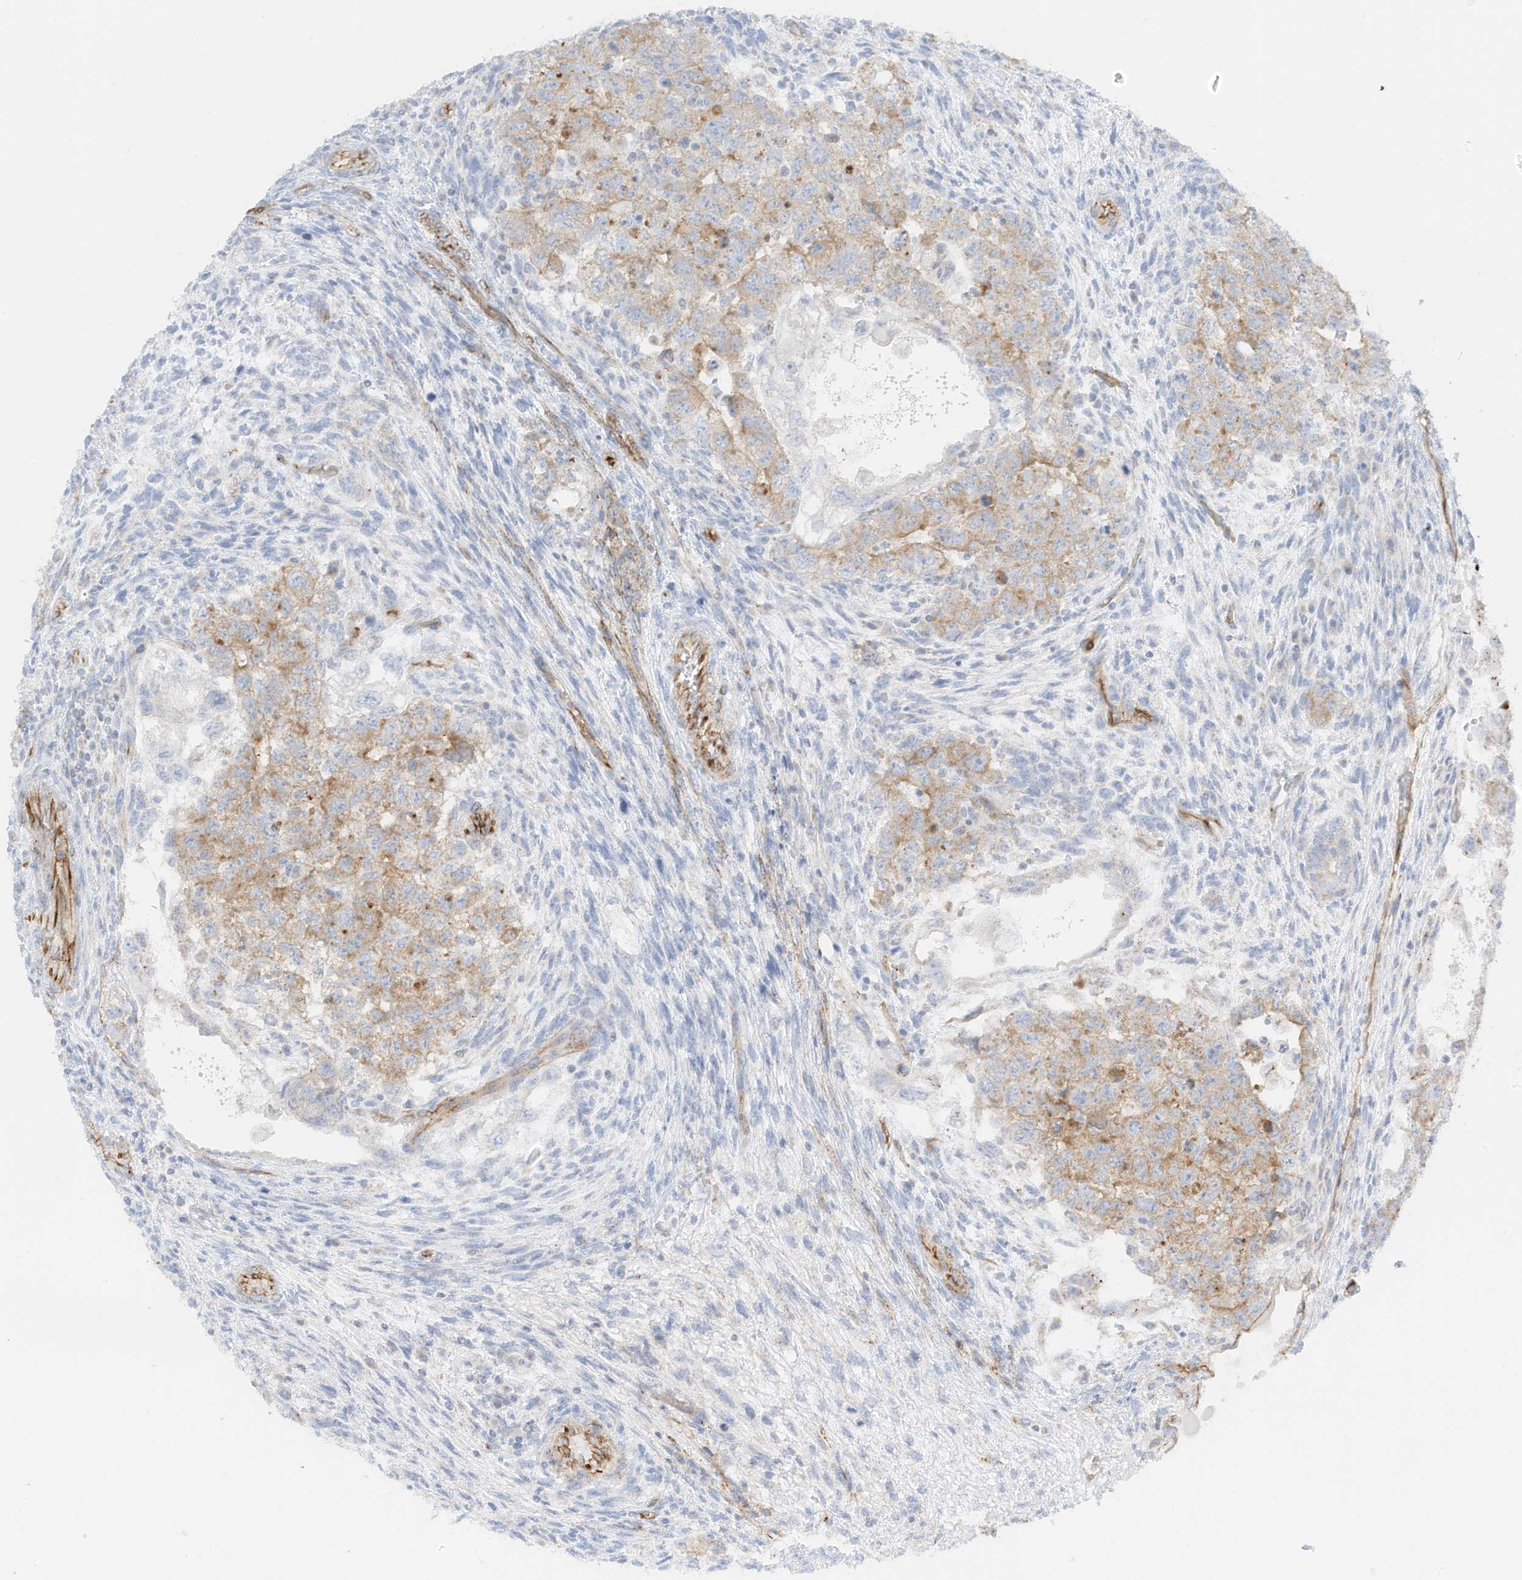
{"staining": {"intensity": "weak", "quantity": "<25%", "location": "cytoplasmic/membranous"}, "tissue": "testis cancer", "cell_type": "Tumor cells", "image_type": "cancer", "snomed": [{"axis": "morphology", "description": "Carcinoma, Embryonal, NOS"}, {"axis": "topography", "description": "Testis"}], "caption": "Testis embryonal carcinoma was stained to show a protein in brown. There is no significant positivity in tumor cells.", "gene": "ABCB7", "patient": {"sex": "male", "age": 36}}